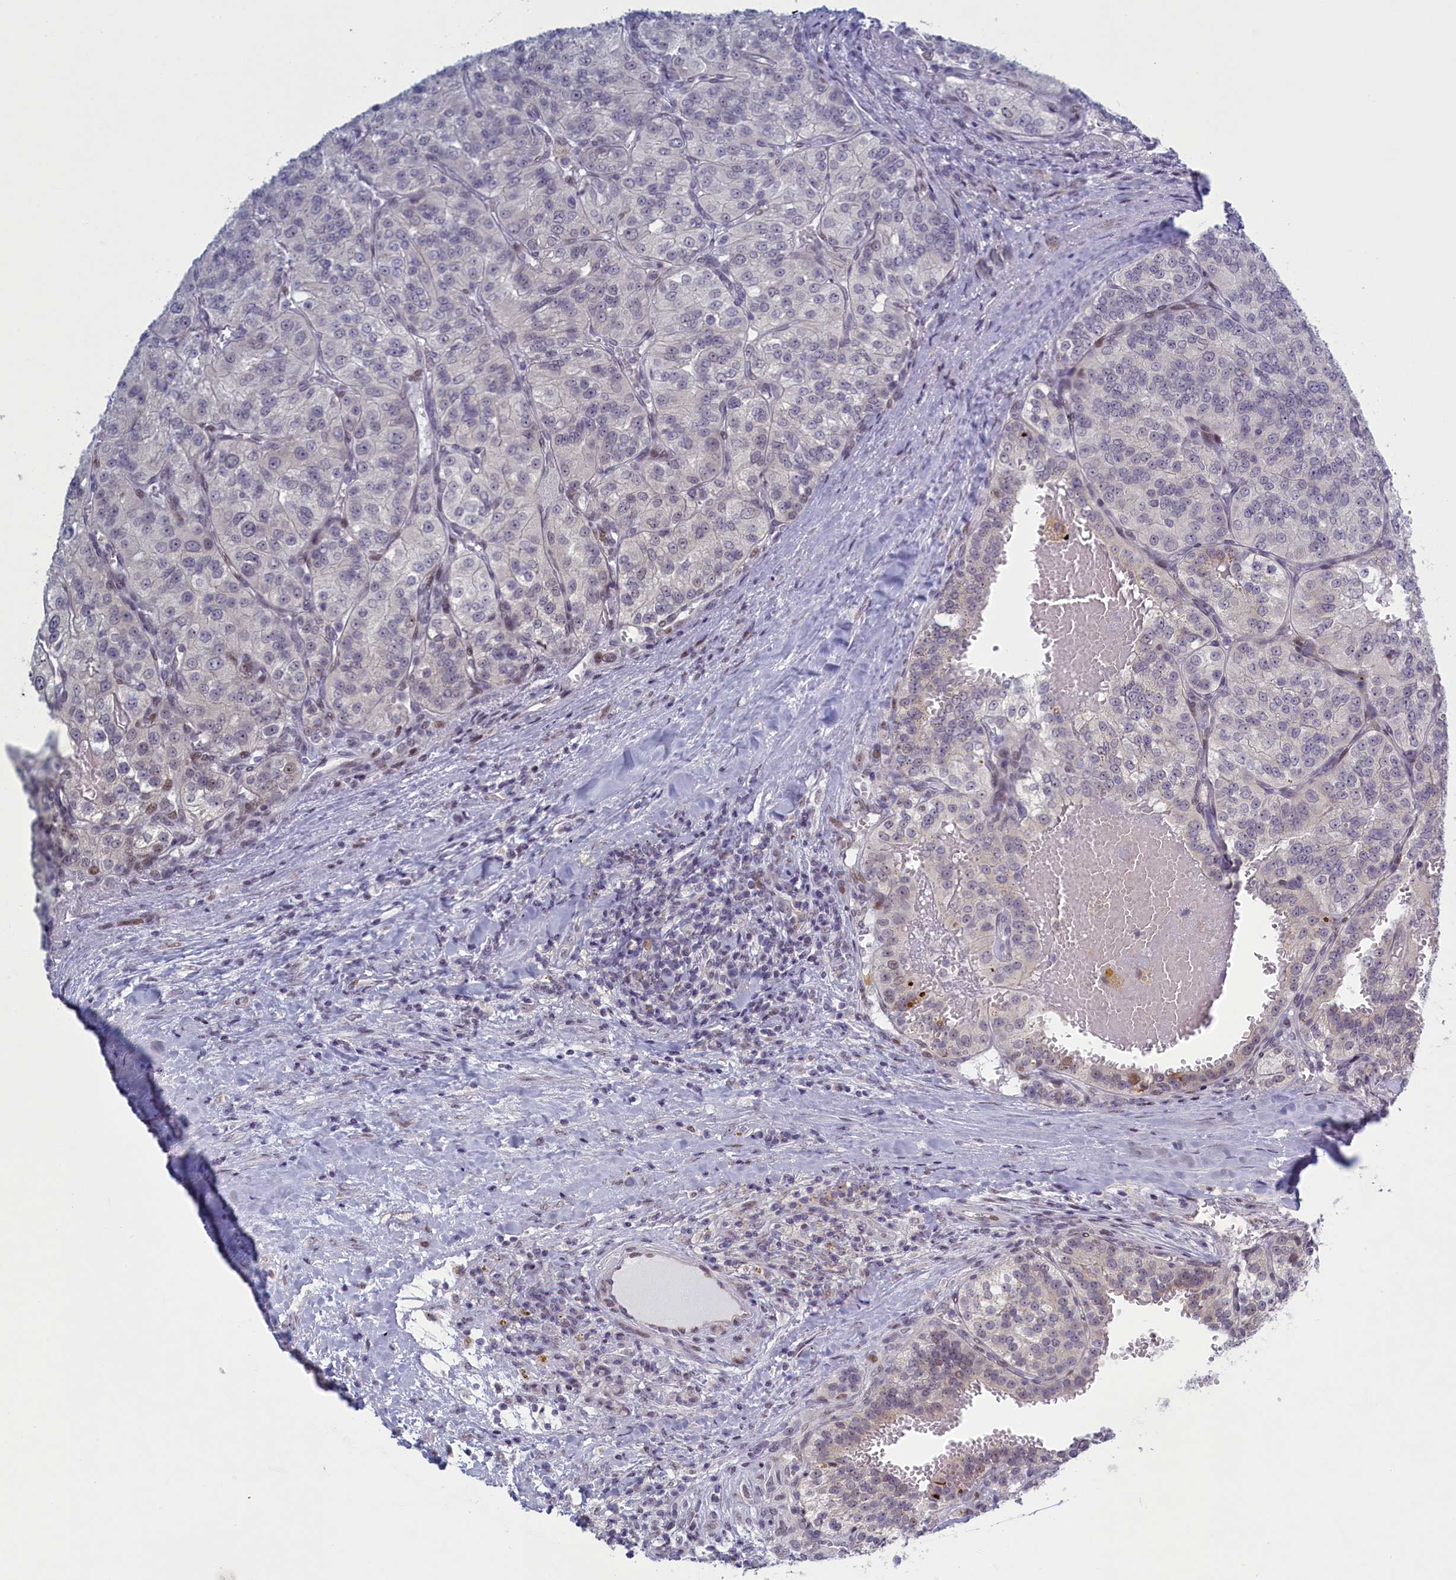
{"staining": {"intensity": "negative", "quantity": "none", "location": "none"}, "tissue": "renal cancer", "cell_type": "Tumor cells", "image_type": "cancer", "snomed": [{"axis": "morphology", "description": "Adenocarcinoma, NOS"}, {"axis": "topography", "description": "Kidney"}], "caption": "A micrograph of human renal adenocarcinoma is negative for staining in tumor cells.", "gene": "ATF7IP2", "patient": {"sex": "female", "age": 63}}